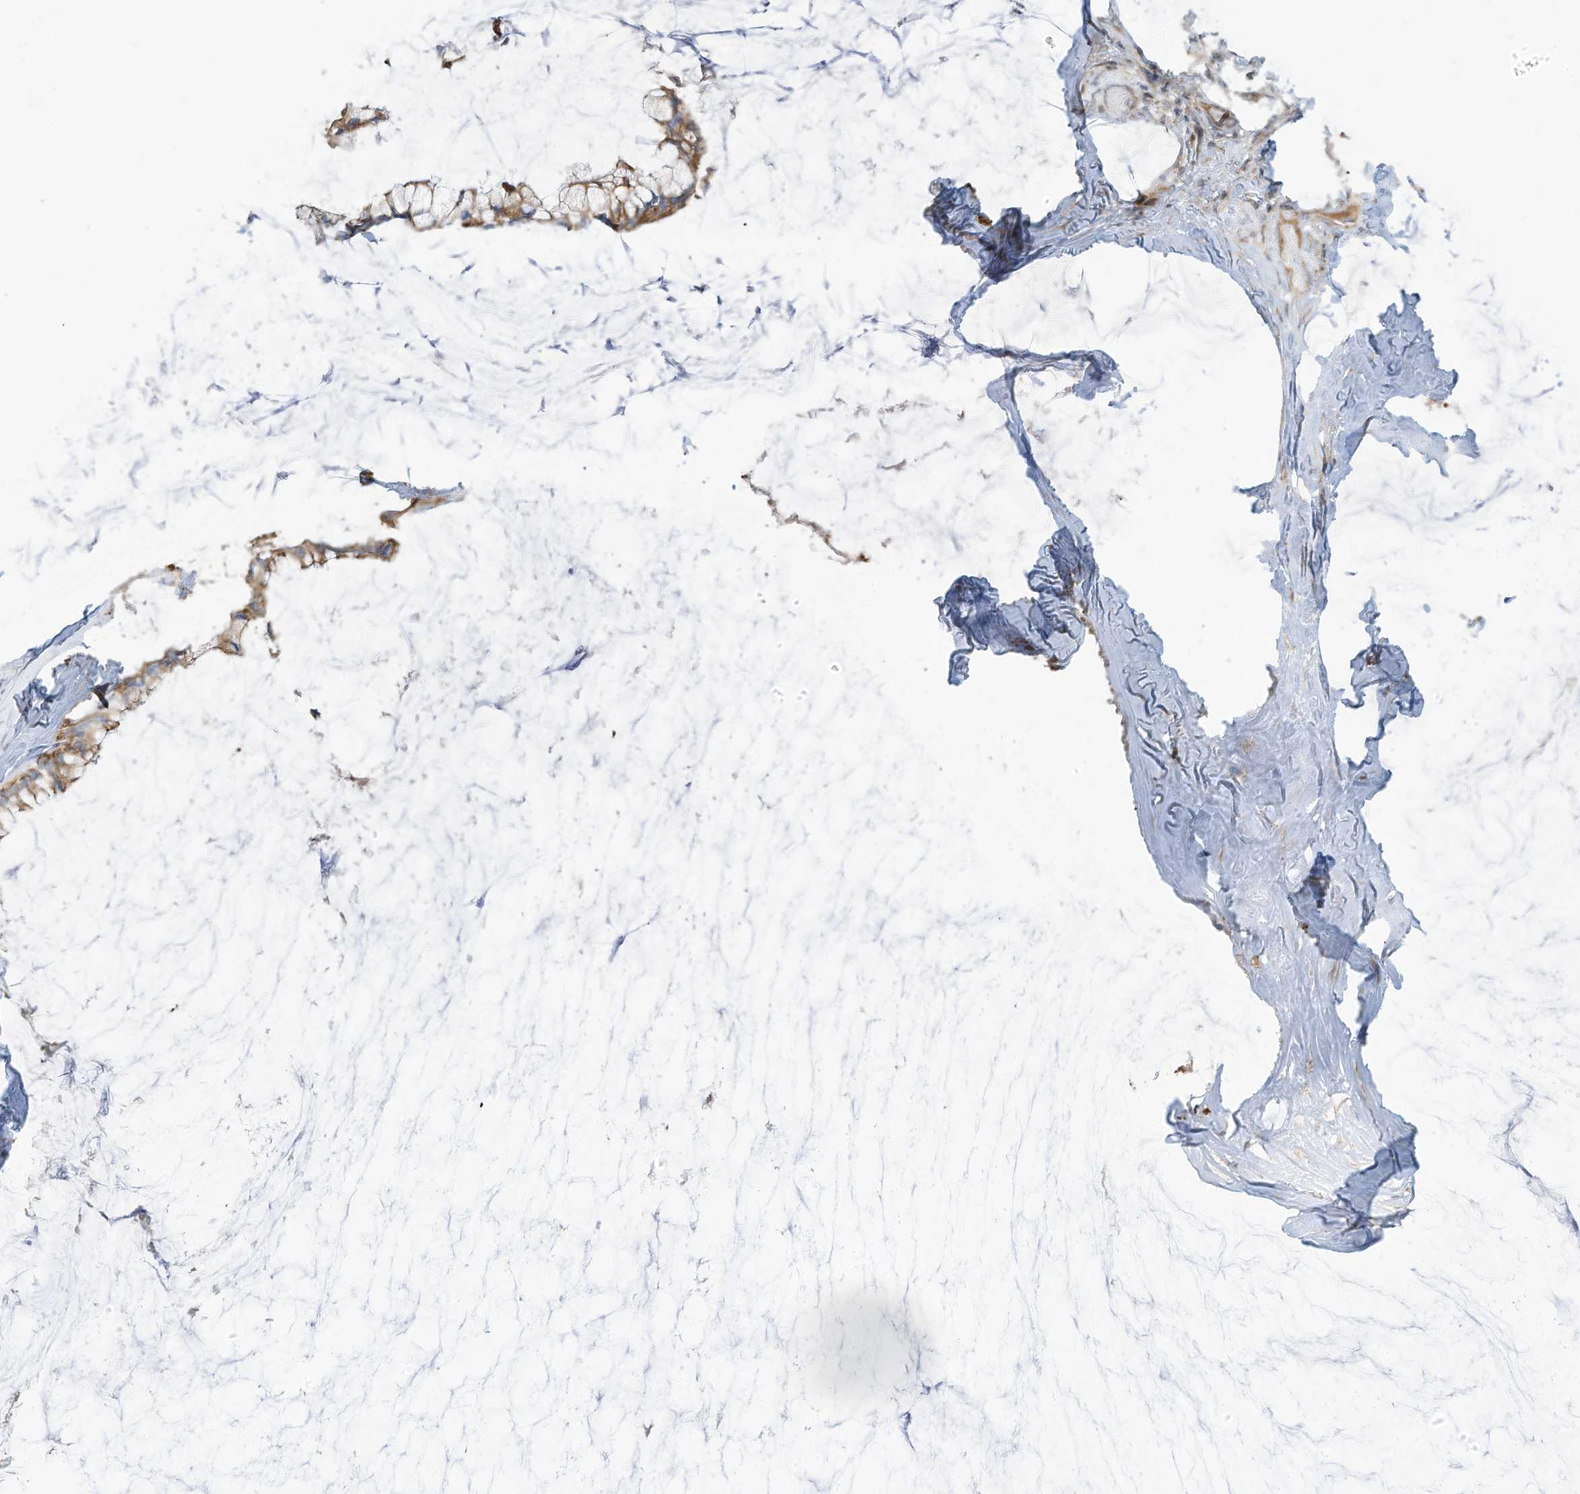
{"staining": {"intensity": "strong", "quantity": ">75%", "location": "cytoplasmic/membranous"}, "tissue": "ovarian cancer", "cell_type": "Tumor cells", "image_type": "cancer", "snomed": [{"axis": "morphology", "description": "Cystadenocarcinoma, mucinous, NOS"}, {"axis": "topography", "description": "Ovary"}], "caption": "This is a photomicrograph of immunohistochemistry staining of ovarian cancer, which shows strong staining in the cytoplasmic/membranous of tumor cells.", "gene": "CGAS", "patient": {"sex": "female", "age": 39}}